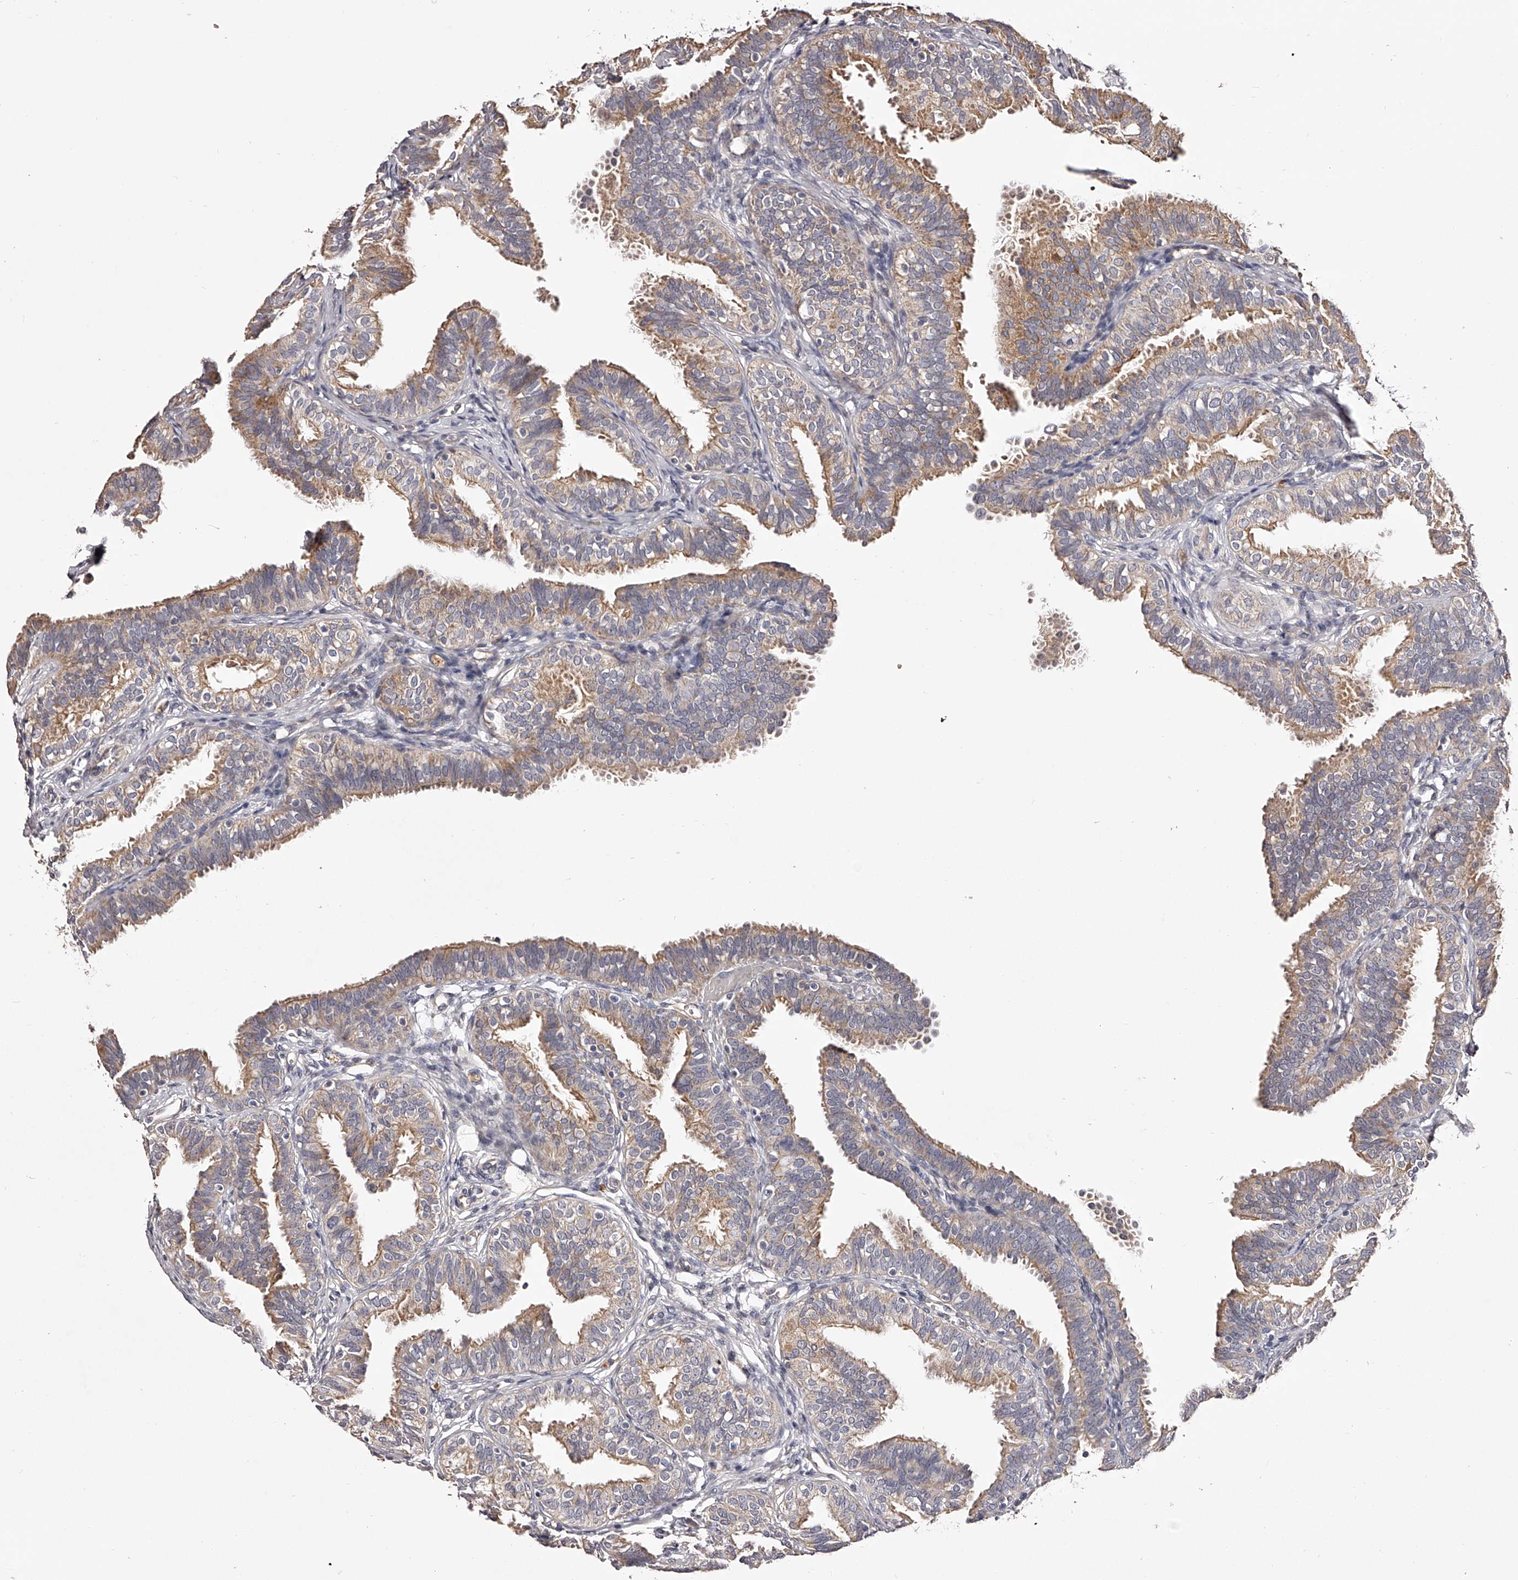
{"staining": {"intensity": "moderate", "quantity": ">75%", "location": "cytoplasmic/membranous"}, "tissue": "fallopian tube", "cell_type": "Glandular cells", "image_type": "normal", "snomed": [{"axis": "morphology", "description": "Normal tissue, NOS"}, {"axis": "topography", "description": "Fallopian tube"}], "caption": "Immunohistochemical staining of unremarkable human fallopian tube displays >75% levels of moderate cytoplasmic/membranous protein staining in approximately >75% of glandular cells.", "gene": "ODF2L", "patient": {"sex": "female", "age": 35}}